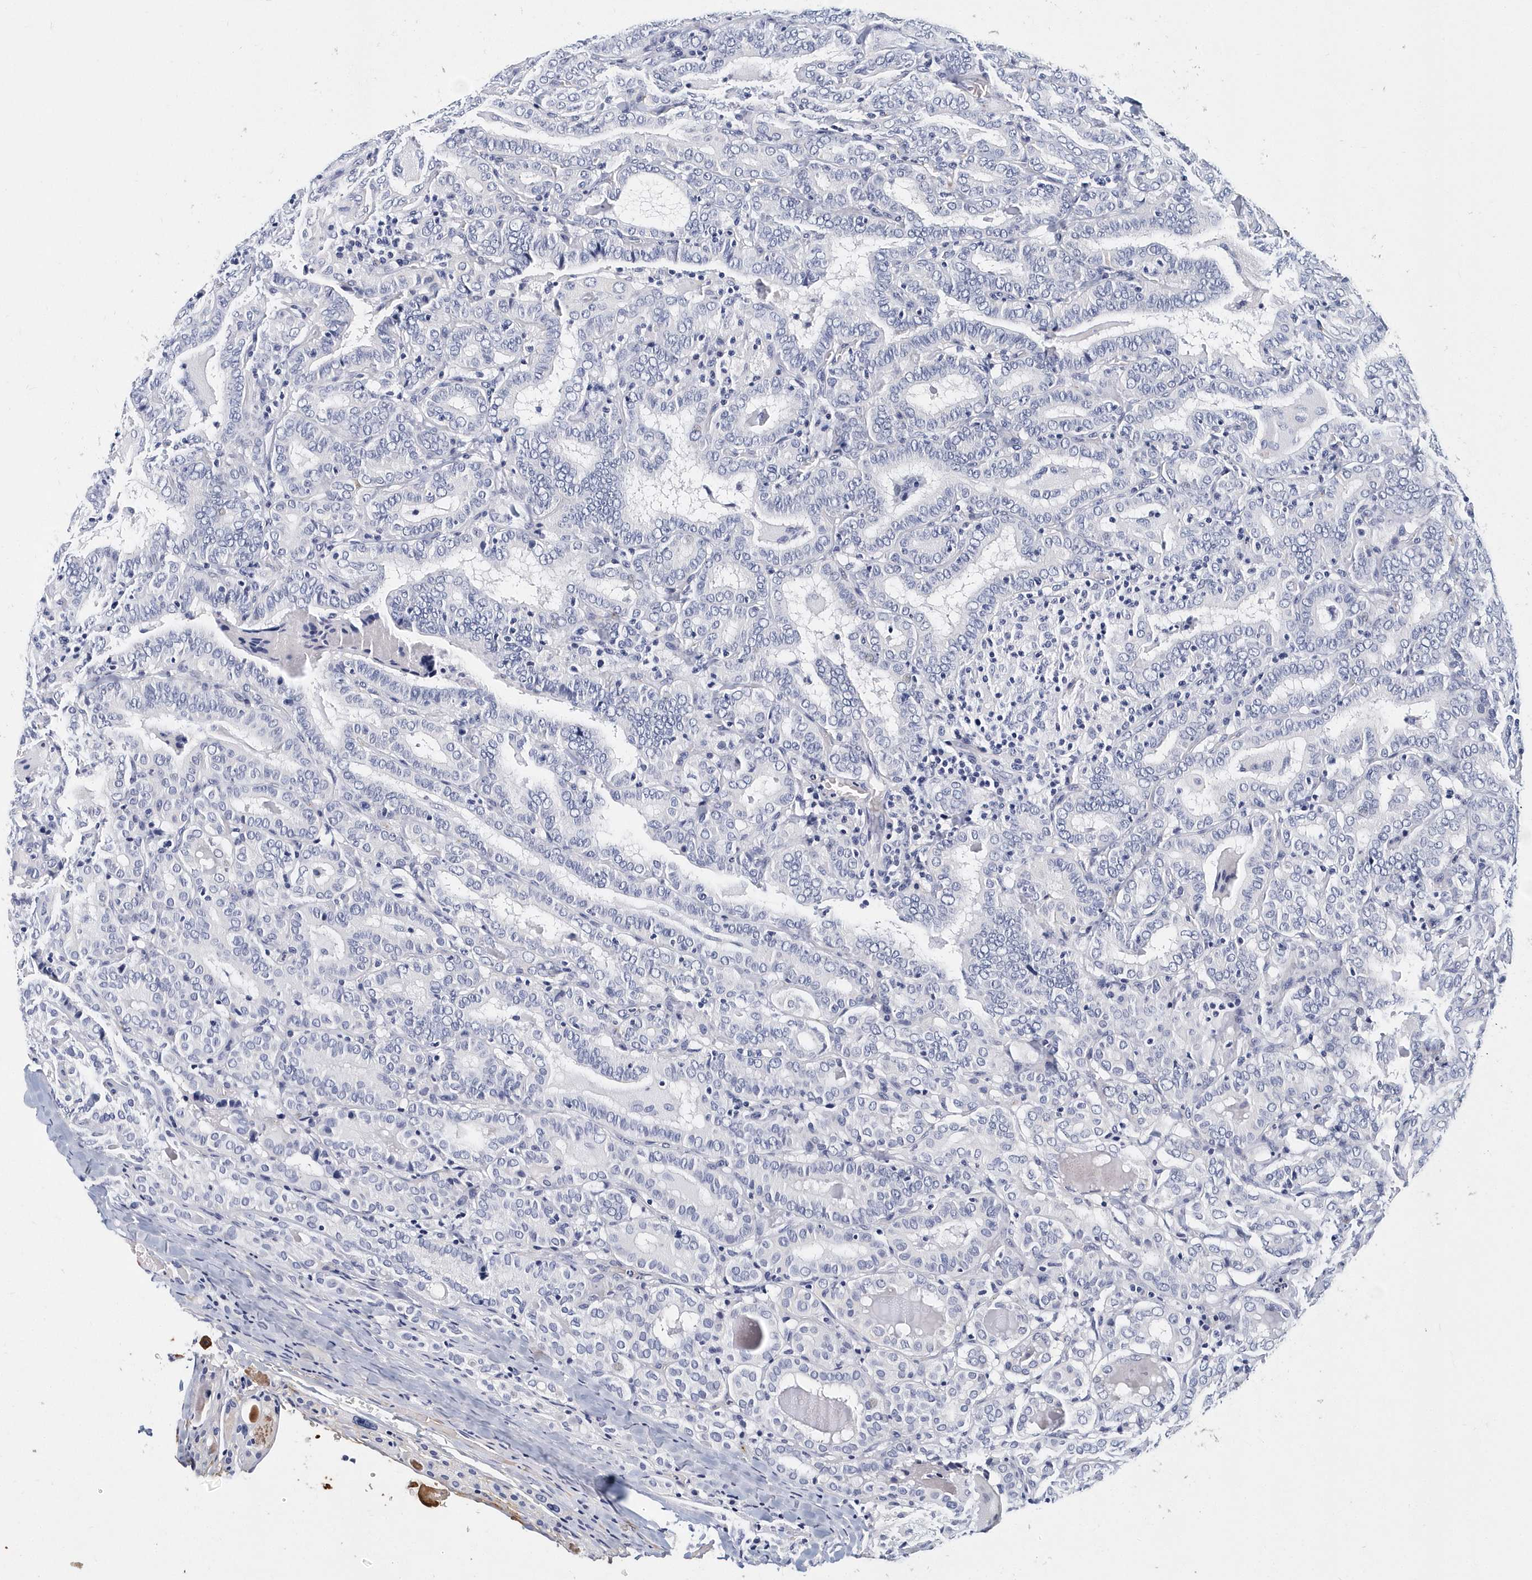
{"staining": {"intensity": "negative", "quantity": "none", "location": "none"}, "tissue": "thyroid cancer", "cell_type": "Tumor cells", "image_type": "cancer", "snomed": [{"axis": "morphology", "description": "Papillary adenocarcinoma, NOS"}, {"axis": "topography", "description": "Thyroid gland"}], "caption": "Immunohistochemical staining of thyroid cancer (papillary adenocarcinoma) exhibits no significant staining in tumor cells.", "gene": "ITGA2B", "patient": {"sex": "female", "age": 72}}